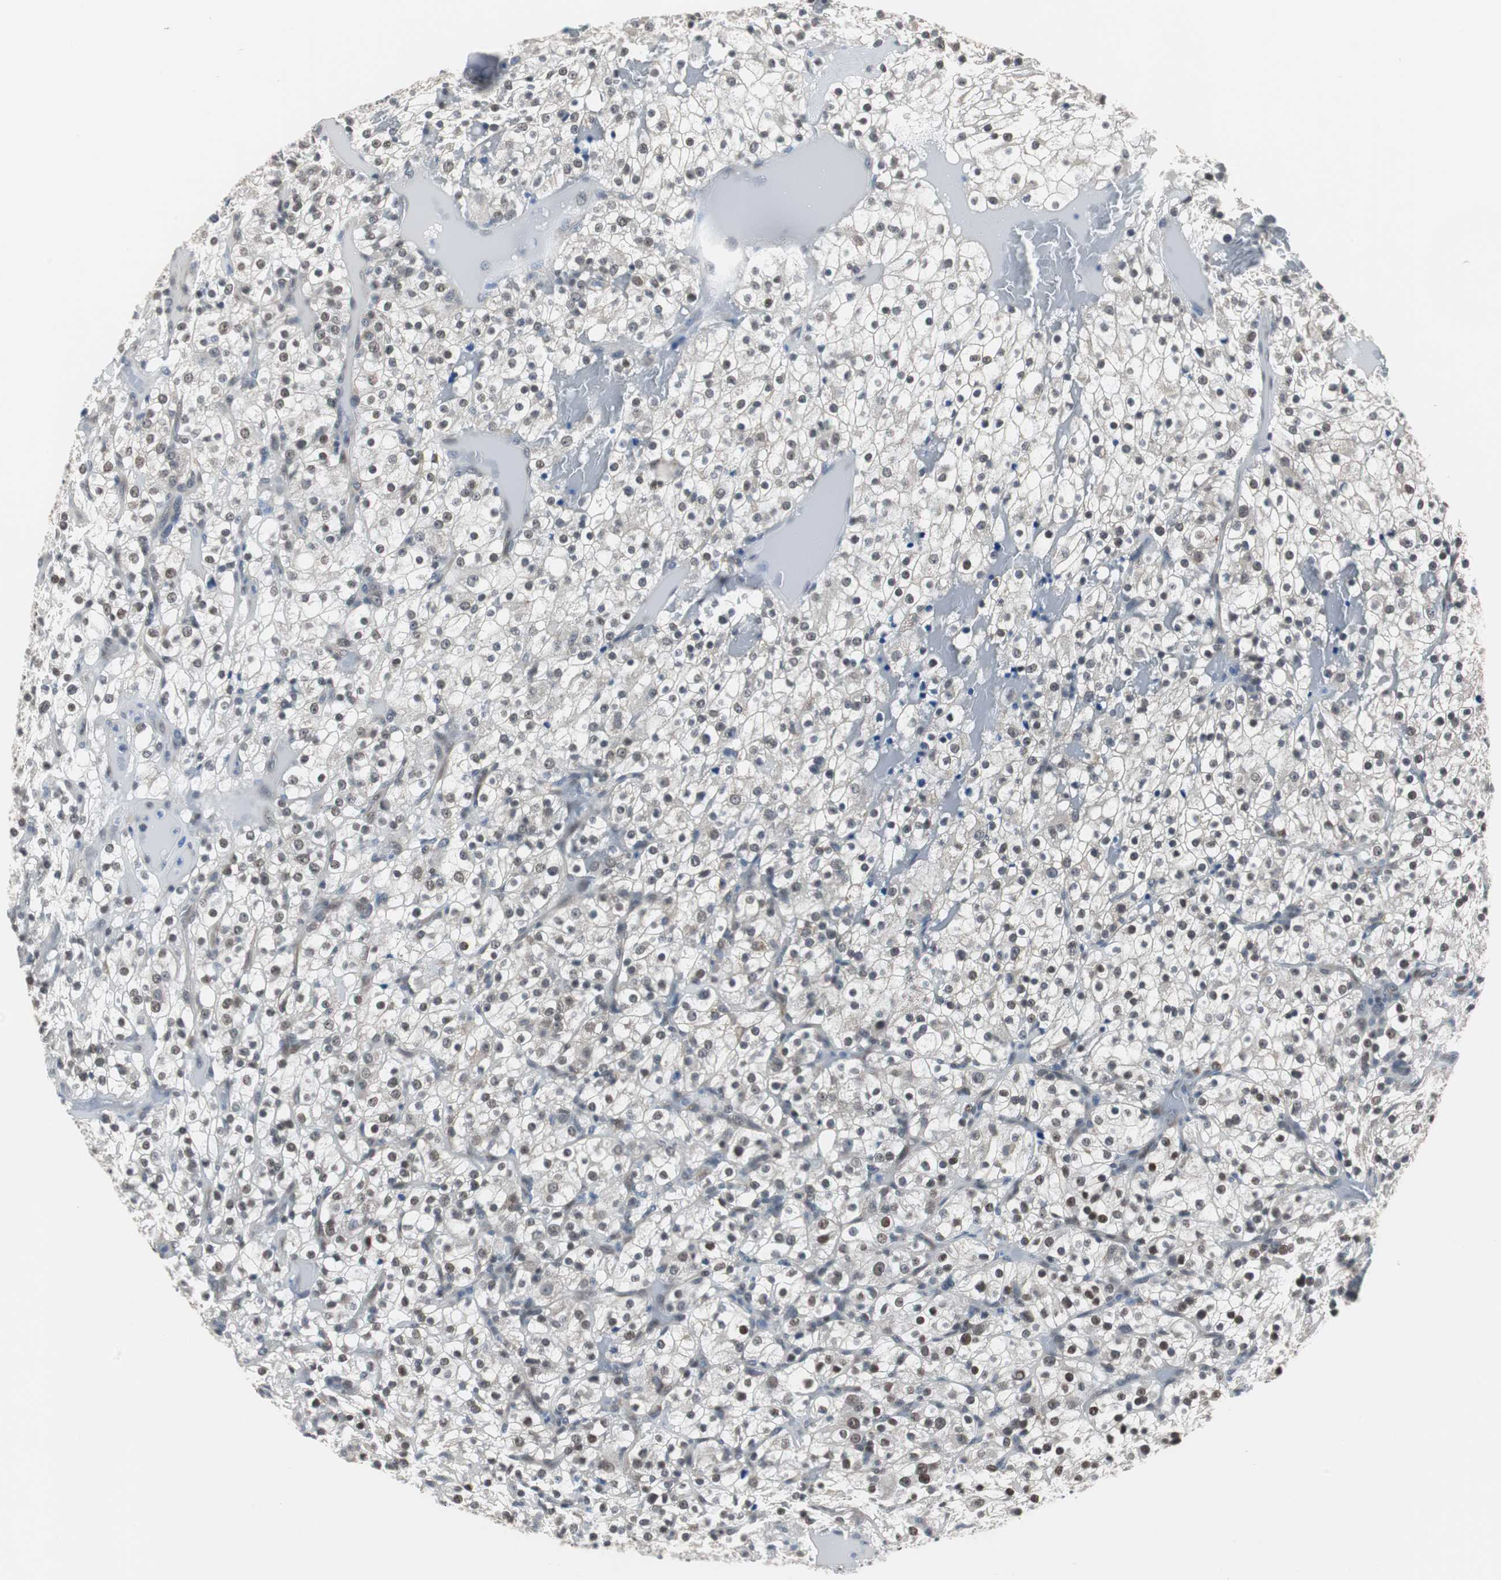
{"staining": {"intensity": "moderate", "quantity": "25%-75%", "location": "nuclear"}, "tissue": "renal cancer", "cell_type": "Tumor cells", "image_type": "cancer", "snomed": [{"axis": "morphology", "description": "Normal tissue, NOS"}, {"axis": "morphology", "description": "Adenocarcinoma, NOS"}, {"axis": "topography", "description": "Kidney"}], "caption": "Immunohistochemistry photomicrograph of renal cancer stained for a protein (brown), which shows medium levels of moderate nuclear expression in approximately 25%-75% of tumor cells.", "gene": "ZHX2", "patient": {"sex": "female", "age": 72}}